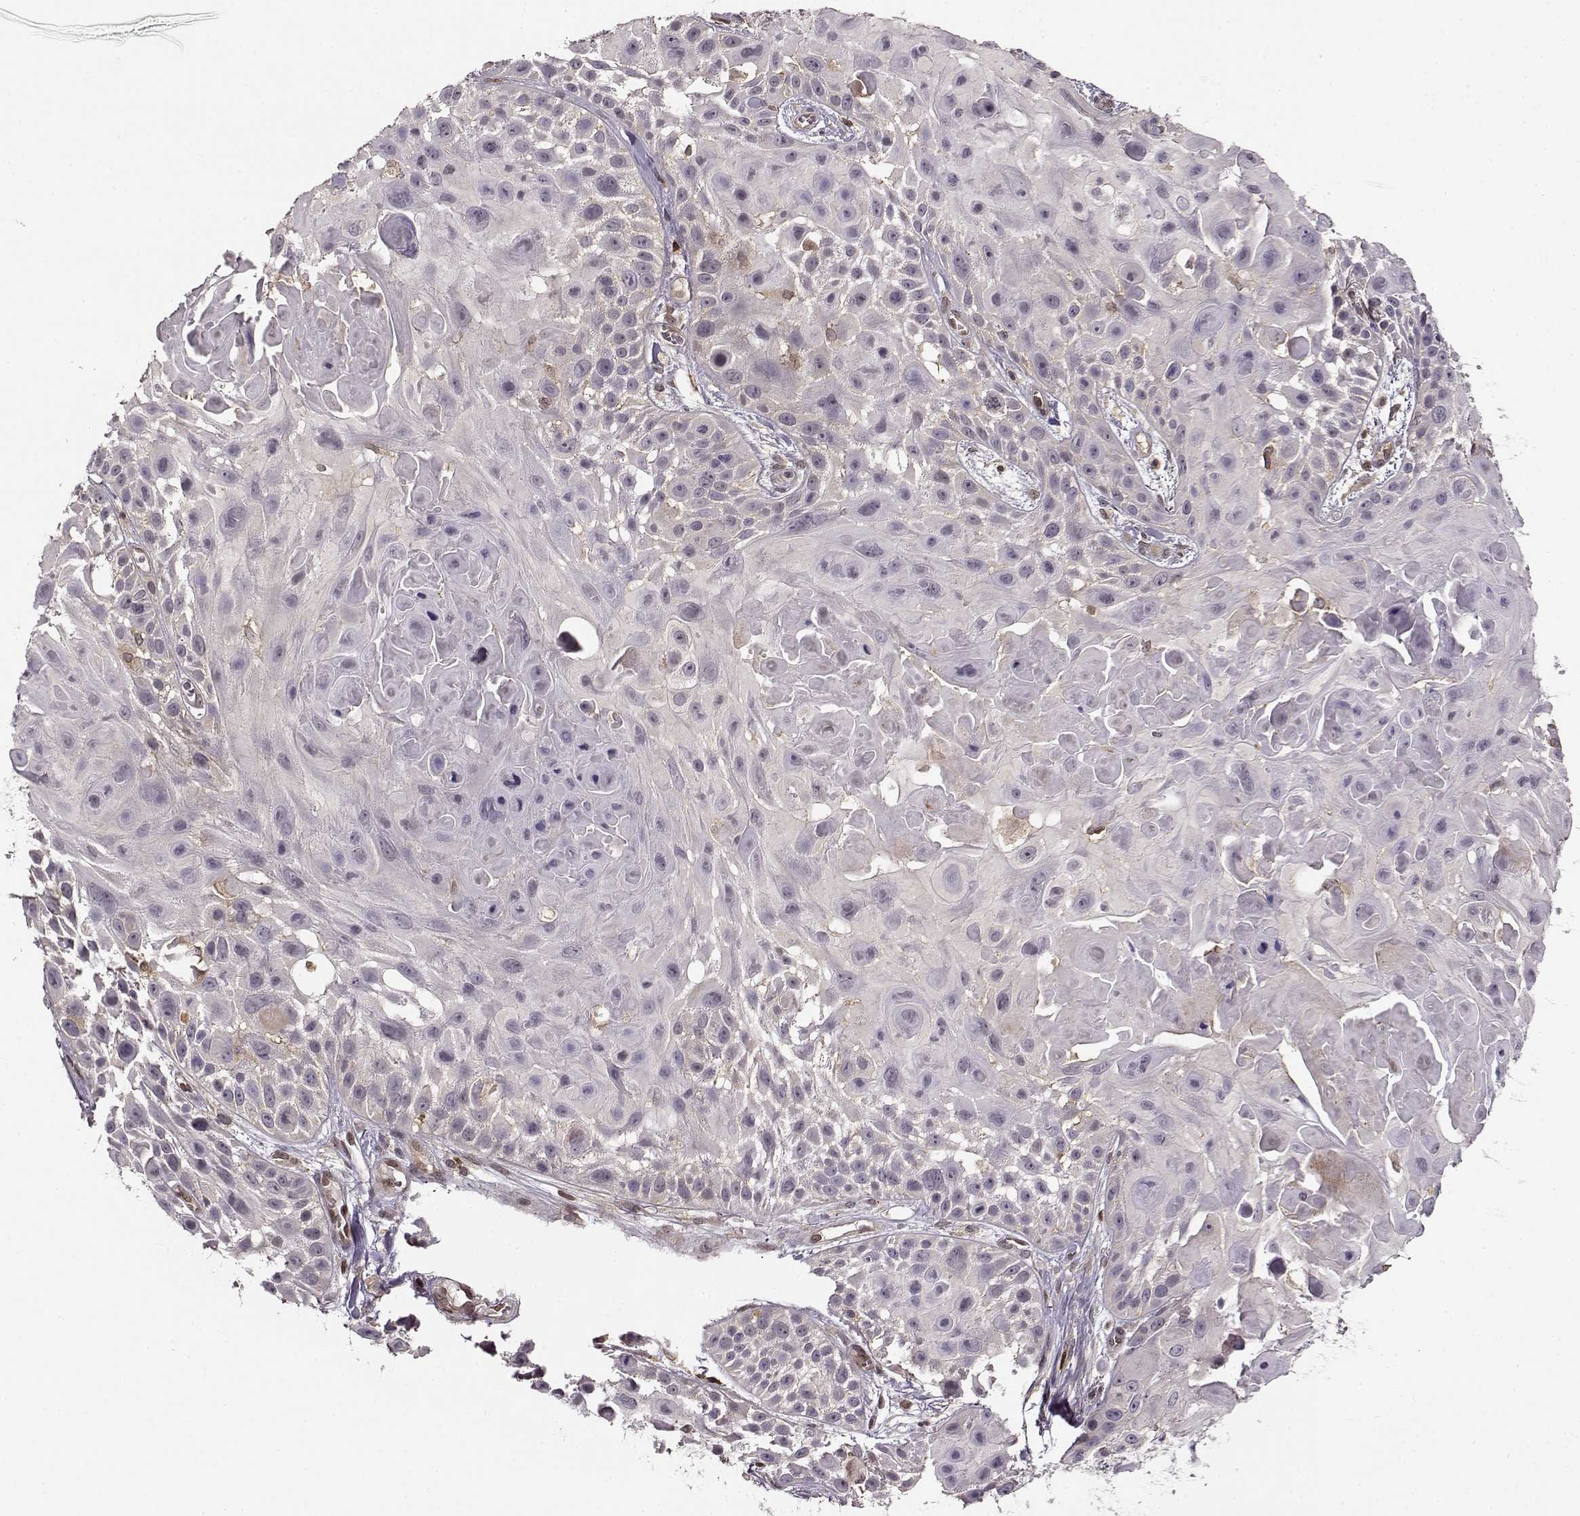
{"staining": {"intensity": "negative", "quantity": "none", "location": "none"}, "tissue": "skin cancer", "cell_type": "Tumor cells", "image_type": "cancer", "snomed": [{"axis": "morphology", "description": "Squamous cell carcinoma, NOS"}, {"axis": "topography", "description": "Skin"}, {"axis": "topography", "description": "Anal"}], "caption": "This is an immunohistochemistry (IHC) photomicrograph of human skin cancer. There is no positivity in tumor cells.", "gene": "MFSD1", "patient": {"sex": "female", "age": 75}}